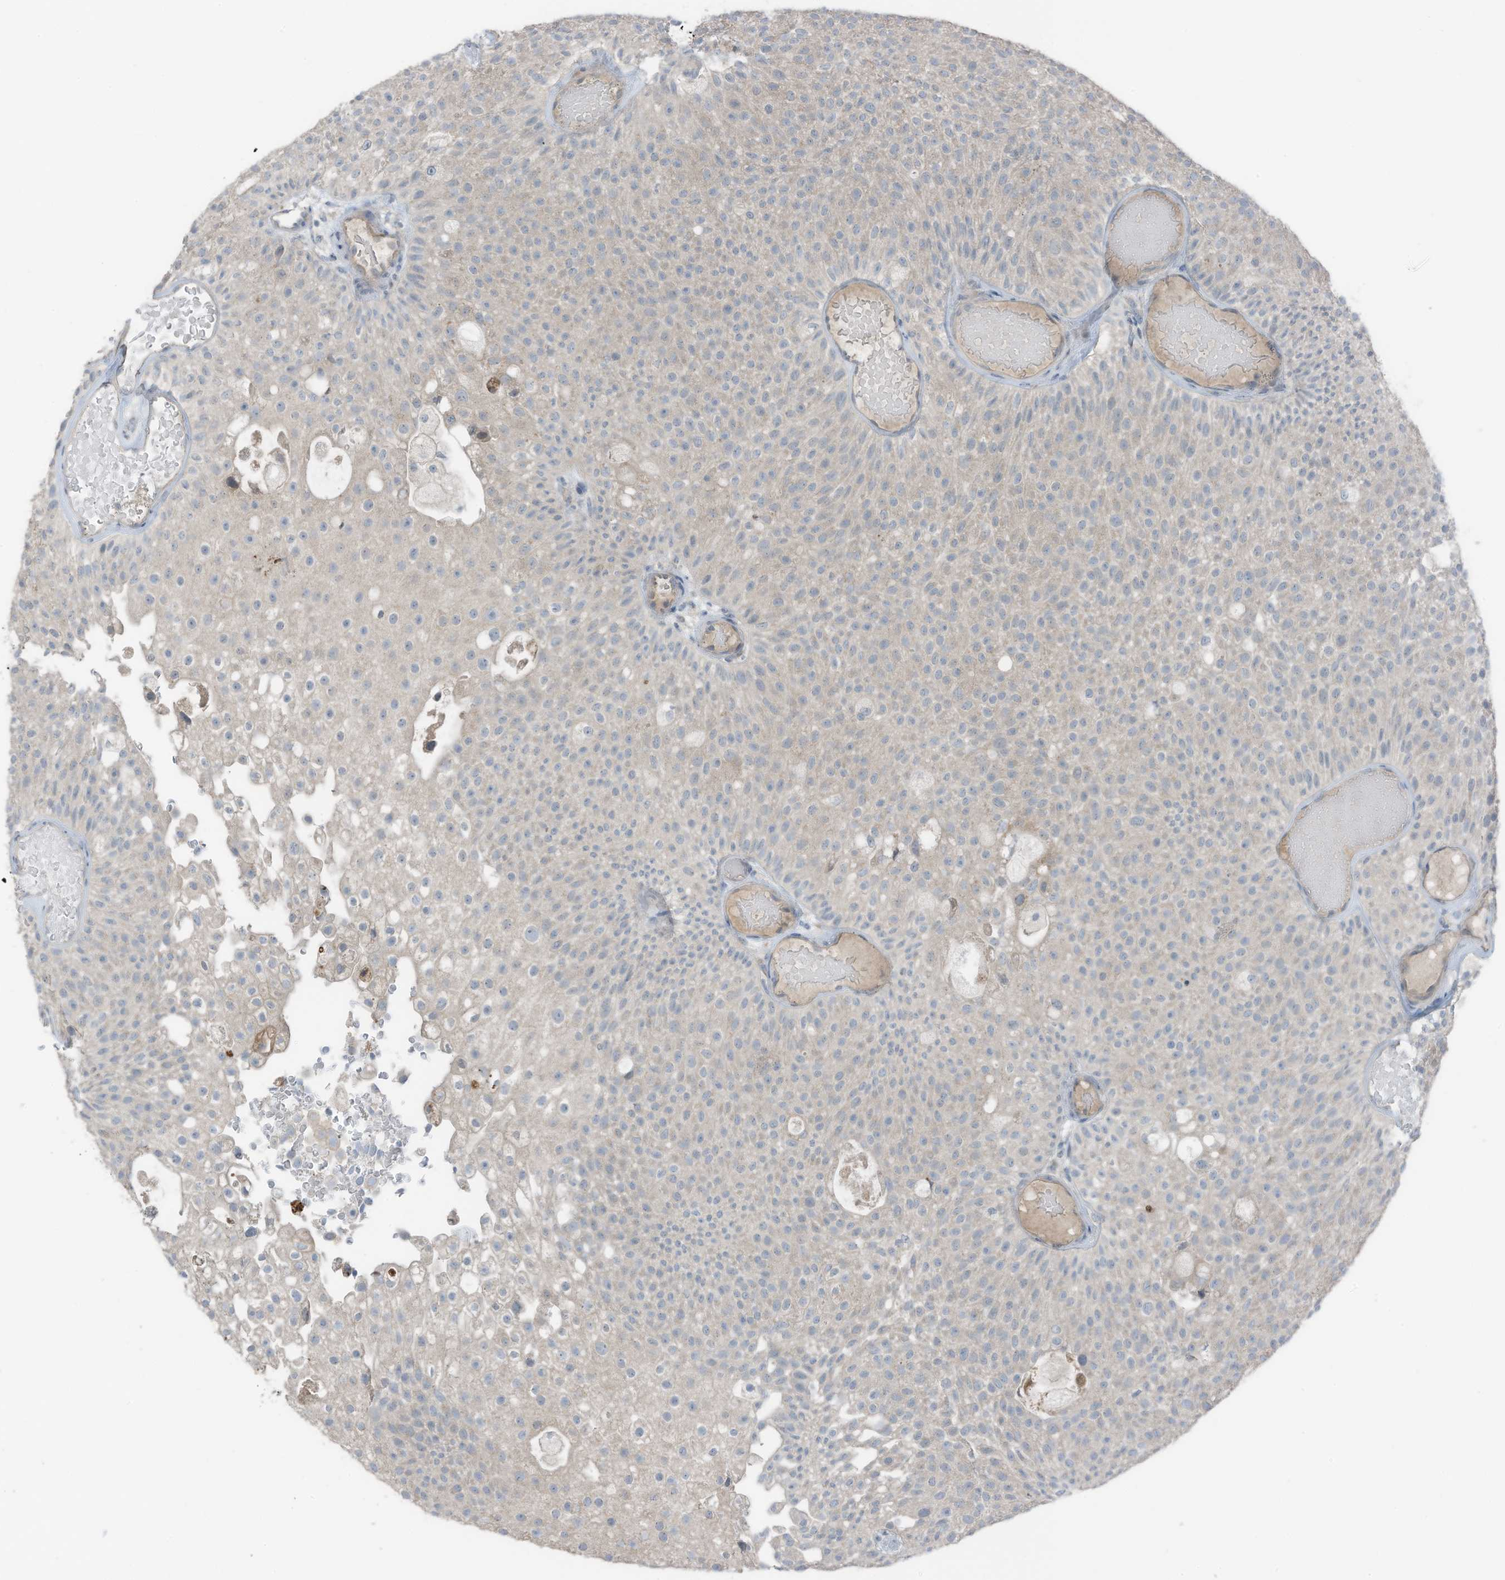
{"staining": {"intensity": "negative", "quantity": "none", "location": "none"}, "tissue": "urothelial cancer", "cell_type": "Tumor cells", "image_type": "cancer", "snomed": [{"axis": "morphology", "description": "Urothelial carcinoma, Low grade"}, {"axis": "topography", "description": "Urinary bladder"}], "caption": "Photomicrograph shows no significant protein staining in tumor cells of low-grade urothelial carcinoma.", "gene": "ARHGEF33", "patient": {"sex": "male", "age": 78}}